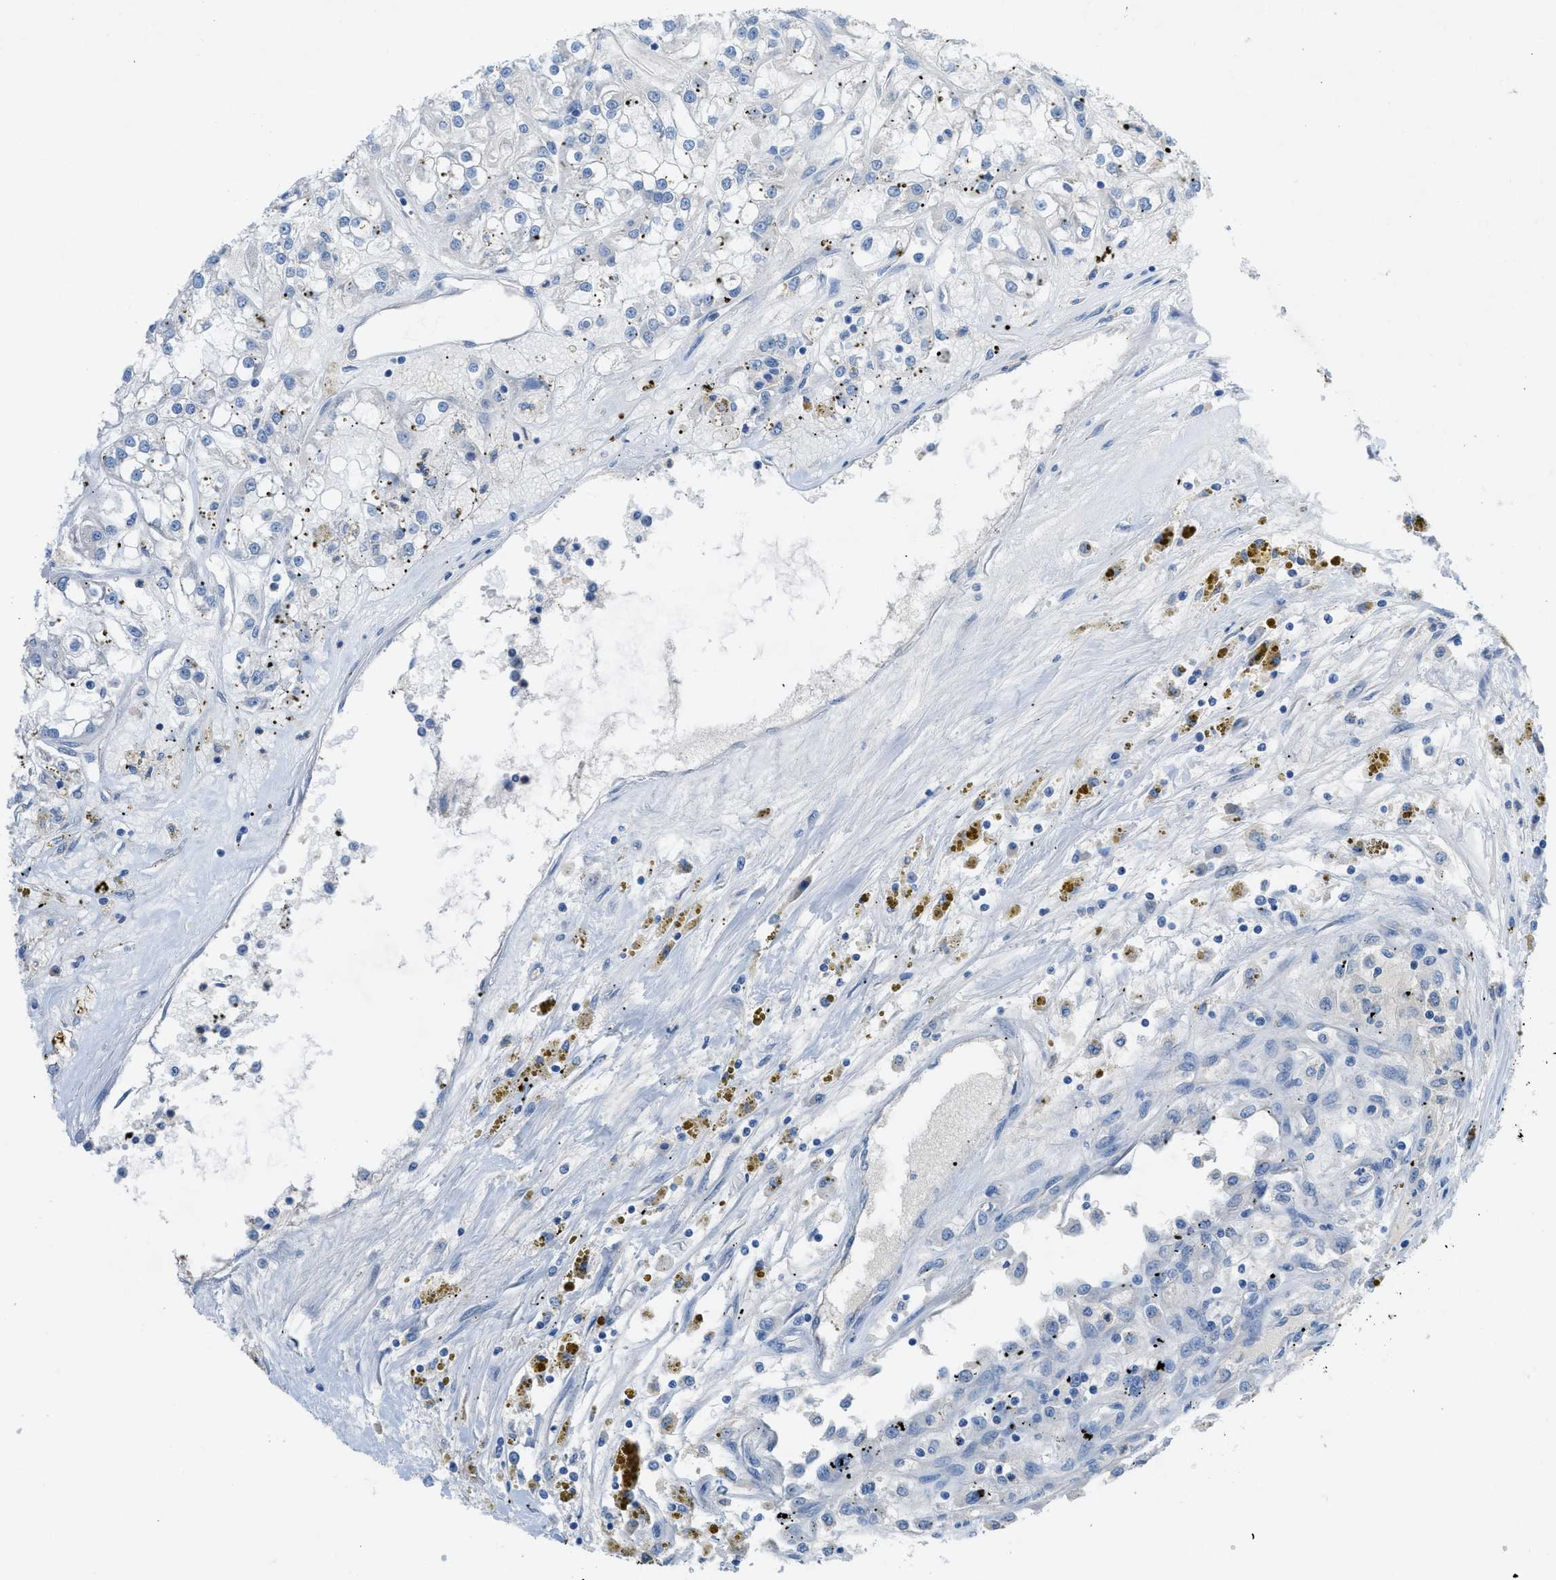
{"staining": {"intensity": "negative", "quantity": "none", "location": "none"}, "tissue": "renal cancer", "cell_type": "Tumor cells", "image_type": "cancer", "snomed": [{"axis": "morphology", "description": "Adenocarcinoma, NOS"}, {"axis": "topography", "description": "Kidney"}], "caption": "The IHC photomicrograph has no significant staining in tumor cells of adenocarcinoma (renal) tissue. The staining was performed using DAB (3,3'-diaminobenzidine) to visualize the protein expression in brown, while the nuclei were stained in blue with hematoxylin (Magnification: 20x).", "gene": "PGR", "patient": {"sex": "female", "age": 52}}